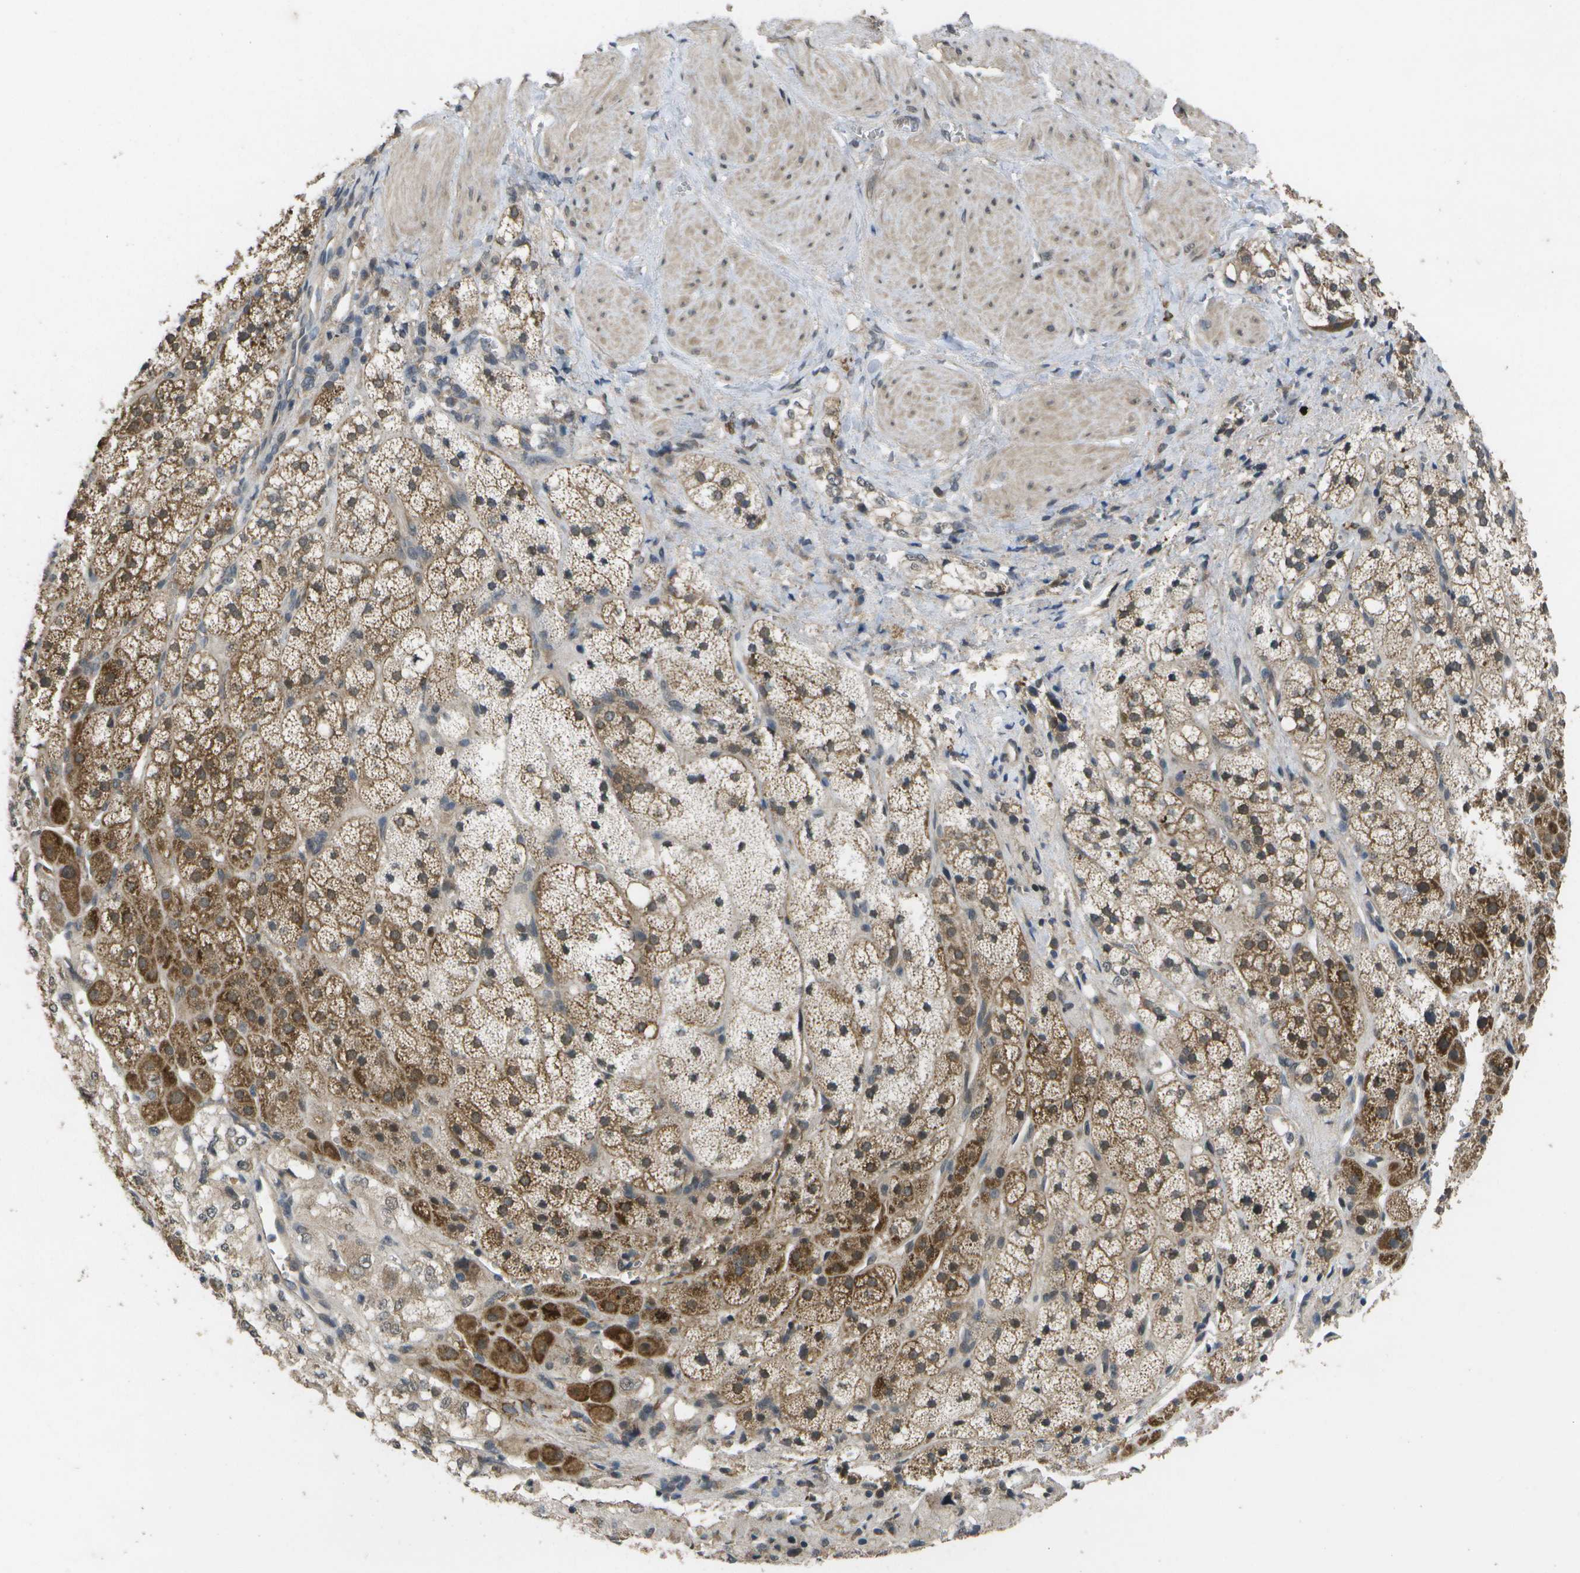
{"staining": {"intensity": "strong", "quantity": ">75%", "location": "cytoplasmic/membranous"}, "tissue": "adrenal gland", "cell_type": "Glandular cells", "image_type": "normal", "snomed": [{"axis": "morphology", "description": "Normal tissue, NOS"}, {"axis": "topography", "description": "Adrenal gland"}], "caption": "Immunohistochemical staining of unremarkable human adrenal gland exhibits strong cytoplasmic/membranous protein positivity in about >75% of glandular cells. The staining was performed using DAB (3,3'-diaminobenzidine) to visualize the protein expression in brown, while the nuclei were stained in blue with hematoxylin (Magnification: 20x).", "gene": "ALAS1", "patient": {"sex": "male", "age": 56}}